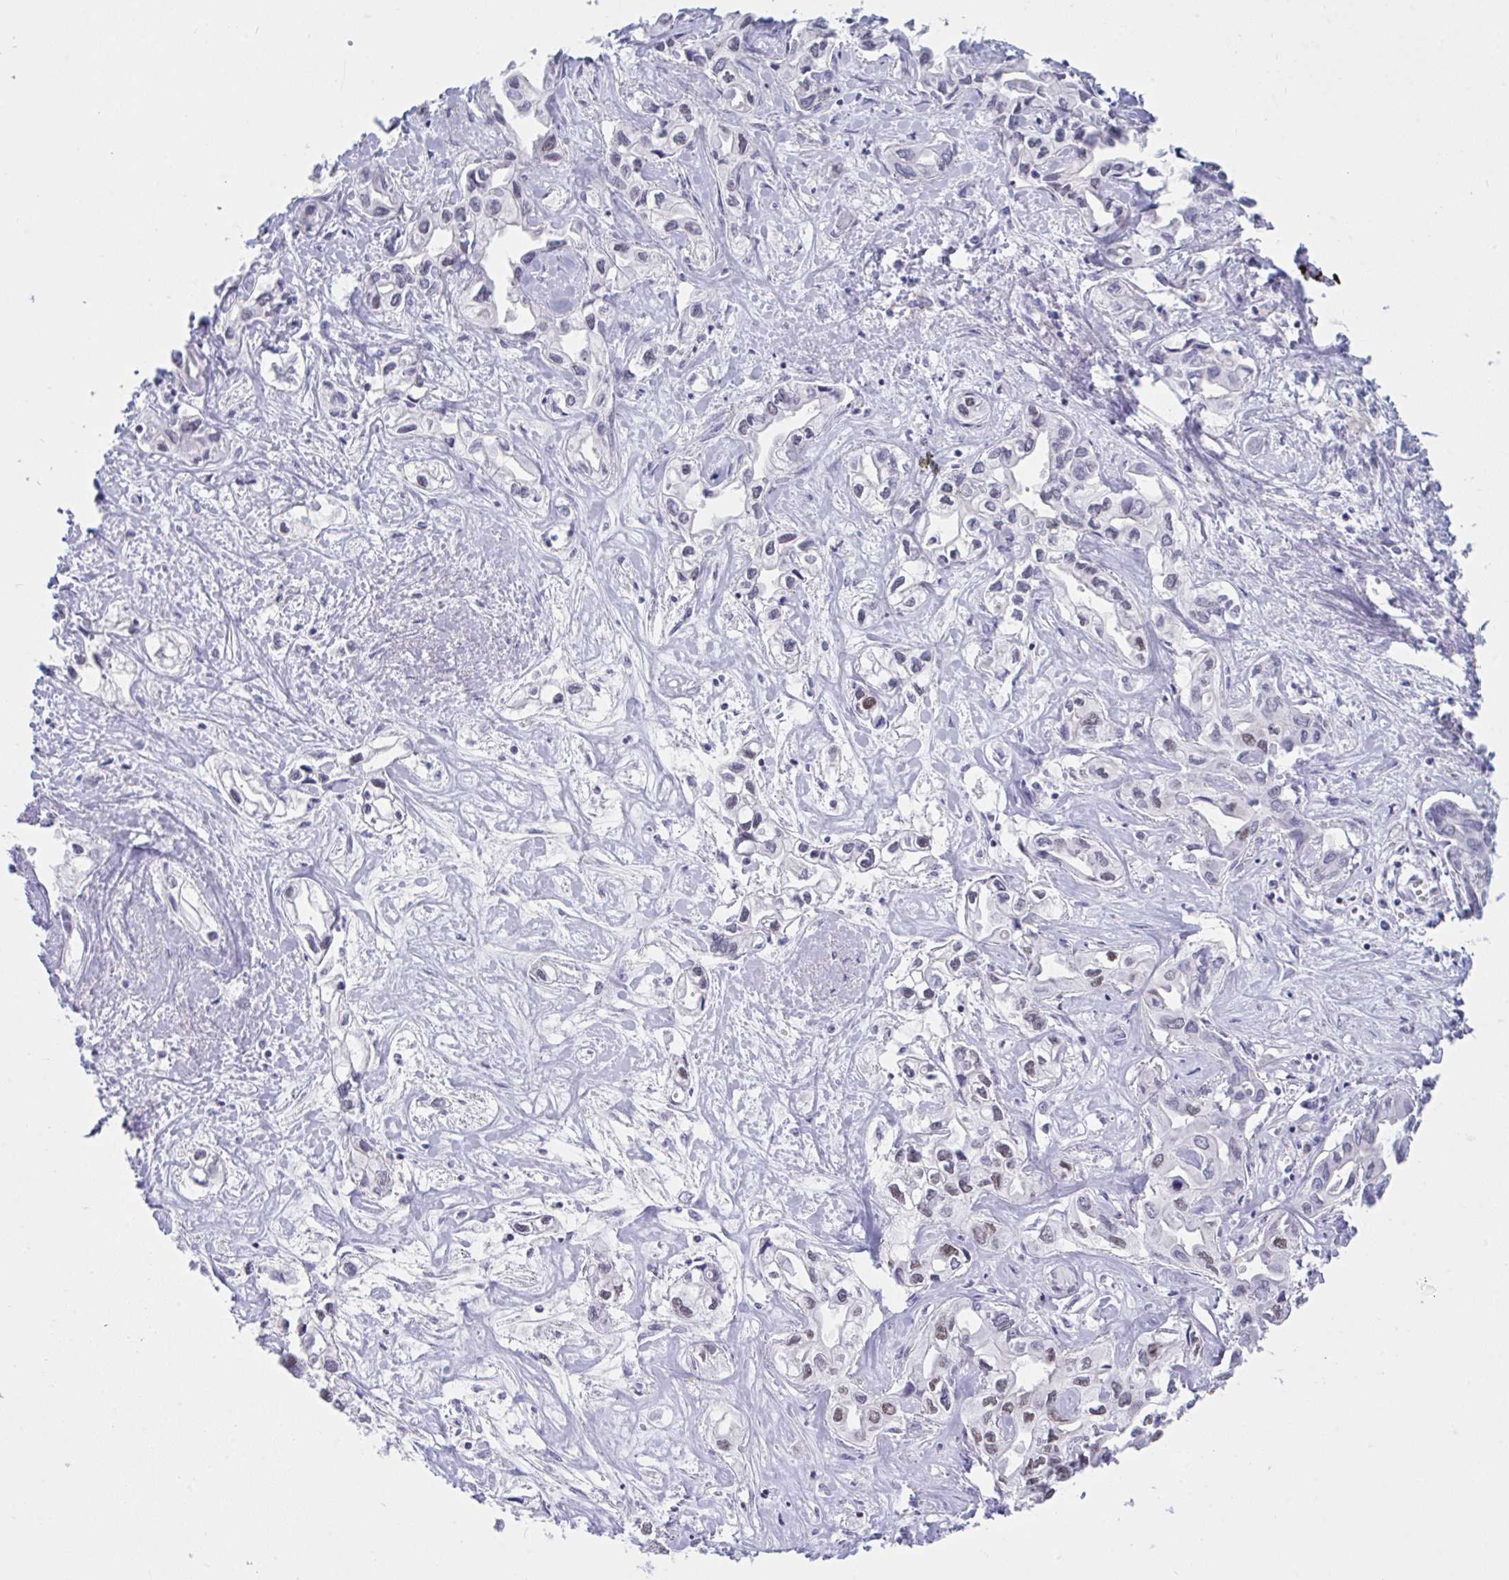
{"staining": {"intensity": "strong", "quantity": "<25%", "location": "nuclear"}, "tissue": "liver cancer", "cell_type": "Tumor cells", "image_type": "cancer", "snomed": [{"axis": "morphology", "description": "Cholangiocarcinoma"}, {"axis": "topography", "description": "Liver"}], "caption": "Liver cancer (cholangiocarcinoma) tissue displays strong nuclear staining in about <25% of tumor cells, visualized by immunohistochemistry.", "gene": "IKZF2", "patient": {"sex": "female", "age": 64}}